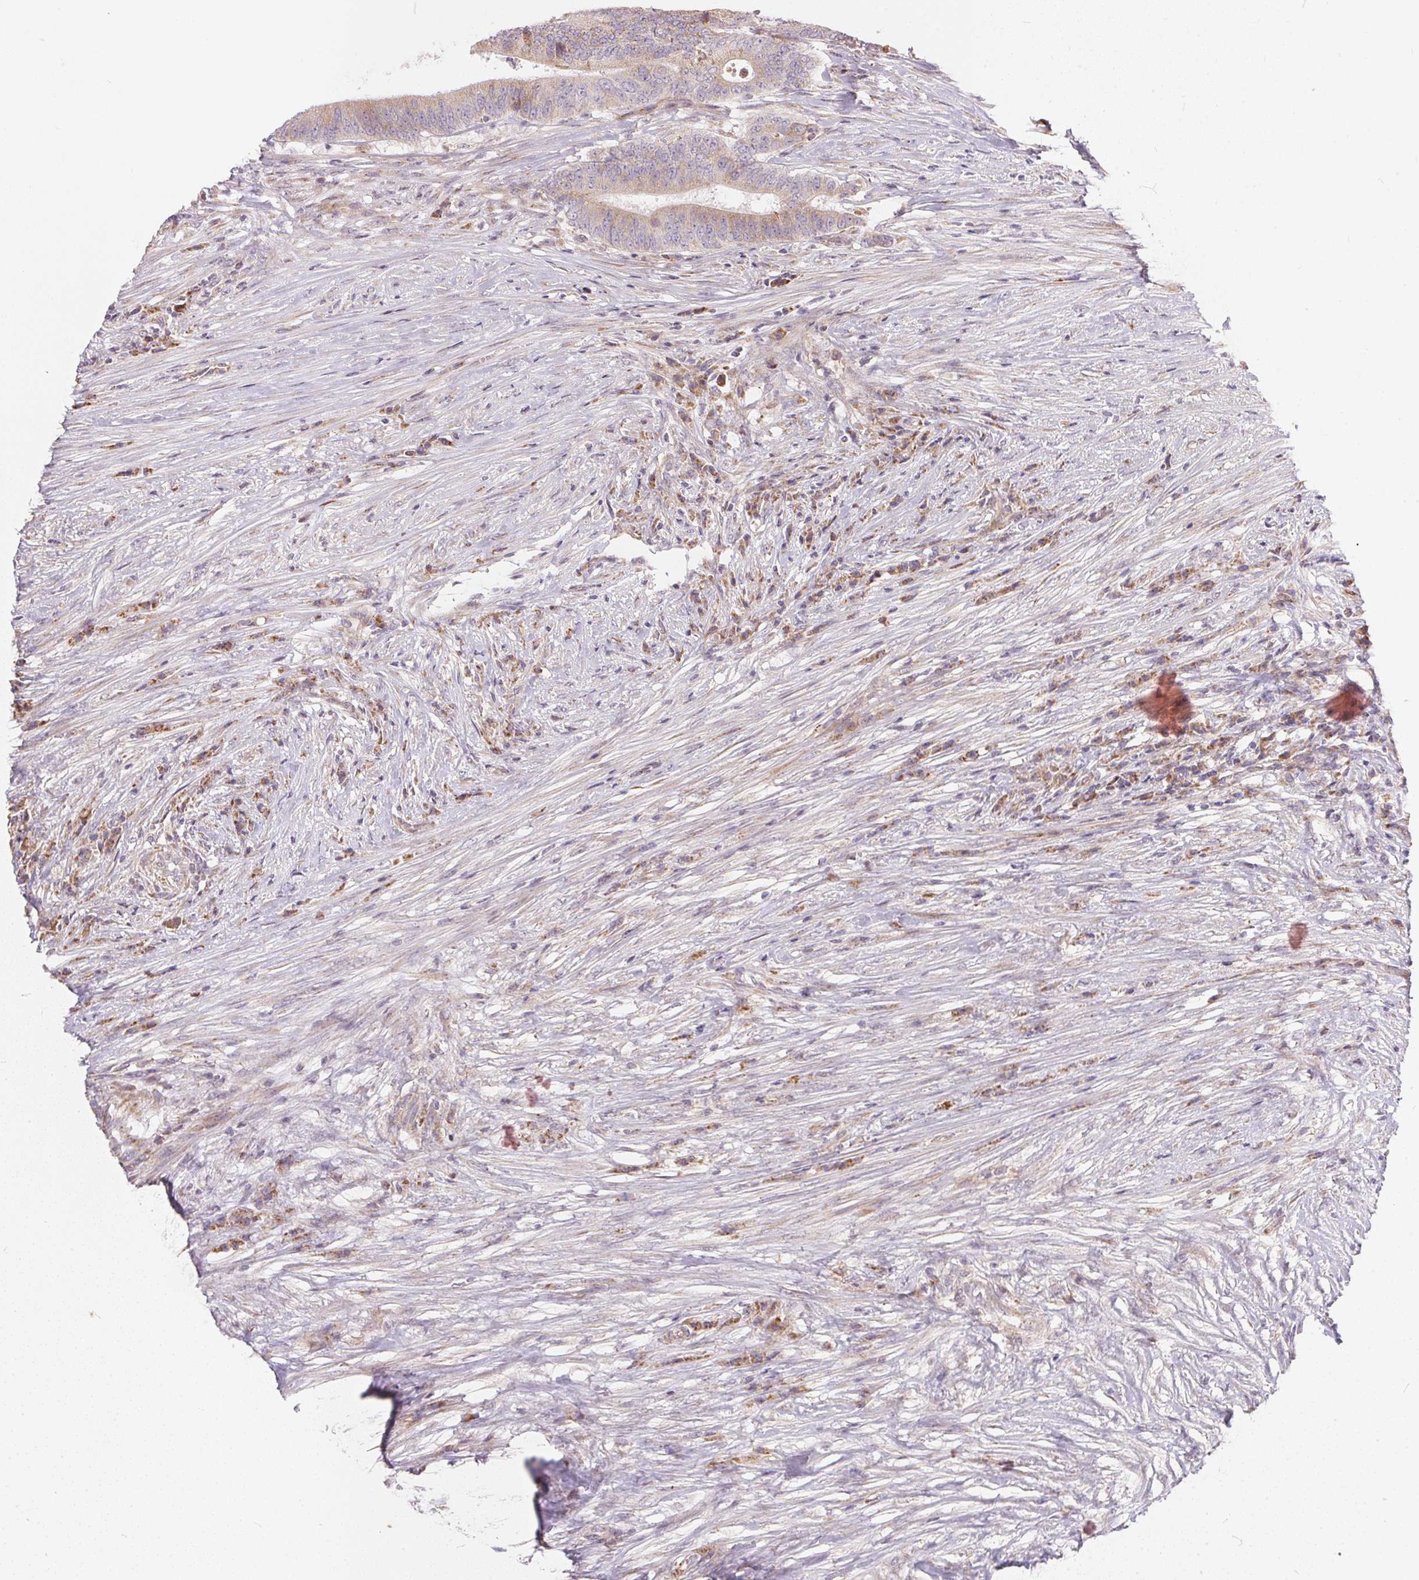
{"staining": {"intensity": "weak", "quantity": ">75%", "location": "cytoplasmic/membranous"}, "tissue": "colorectal cancer", "cell_type": "Tumor cells", "image_type": "cancer", "snomed": [{"axis": "morphology", "description": "Adenocarcinoma, NOS"}, {"axis": "topography", "description": "Colon"}], "caption": "This photomicrograph reveals IHC staining of human colorectal cancer (adenocarcinoma), with low weak cytoplasmic/membranous expression in approximately >75% of tumor cells.", "gene": "VWA5B2", "patient": {"sex": "female", "age": 43}}